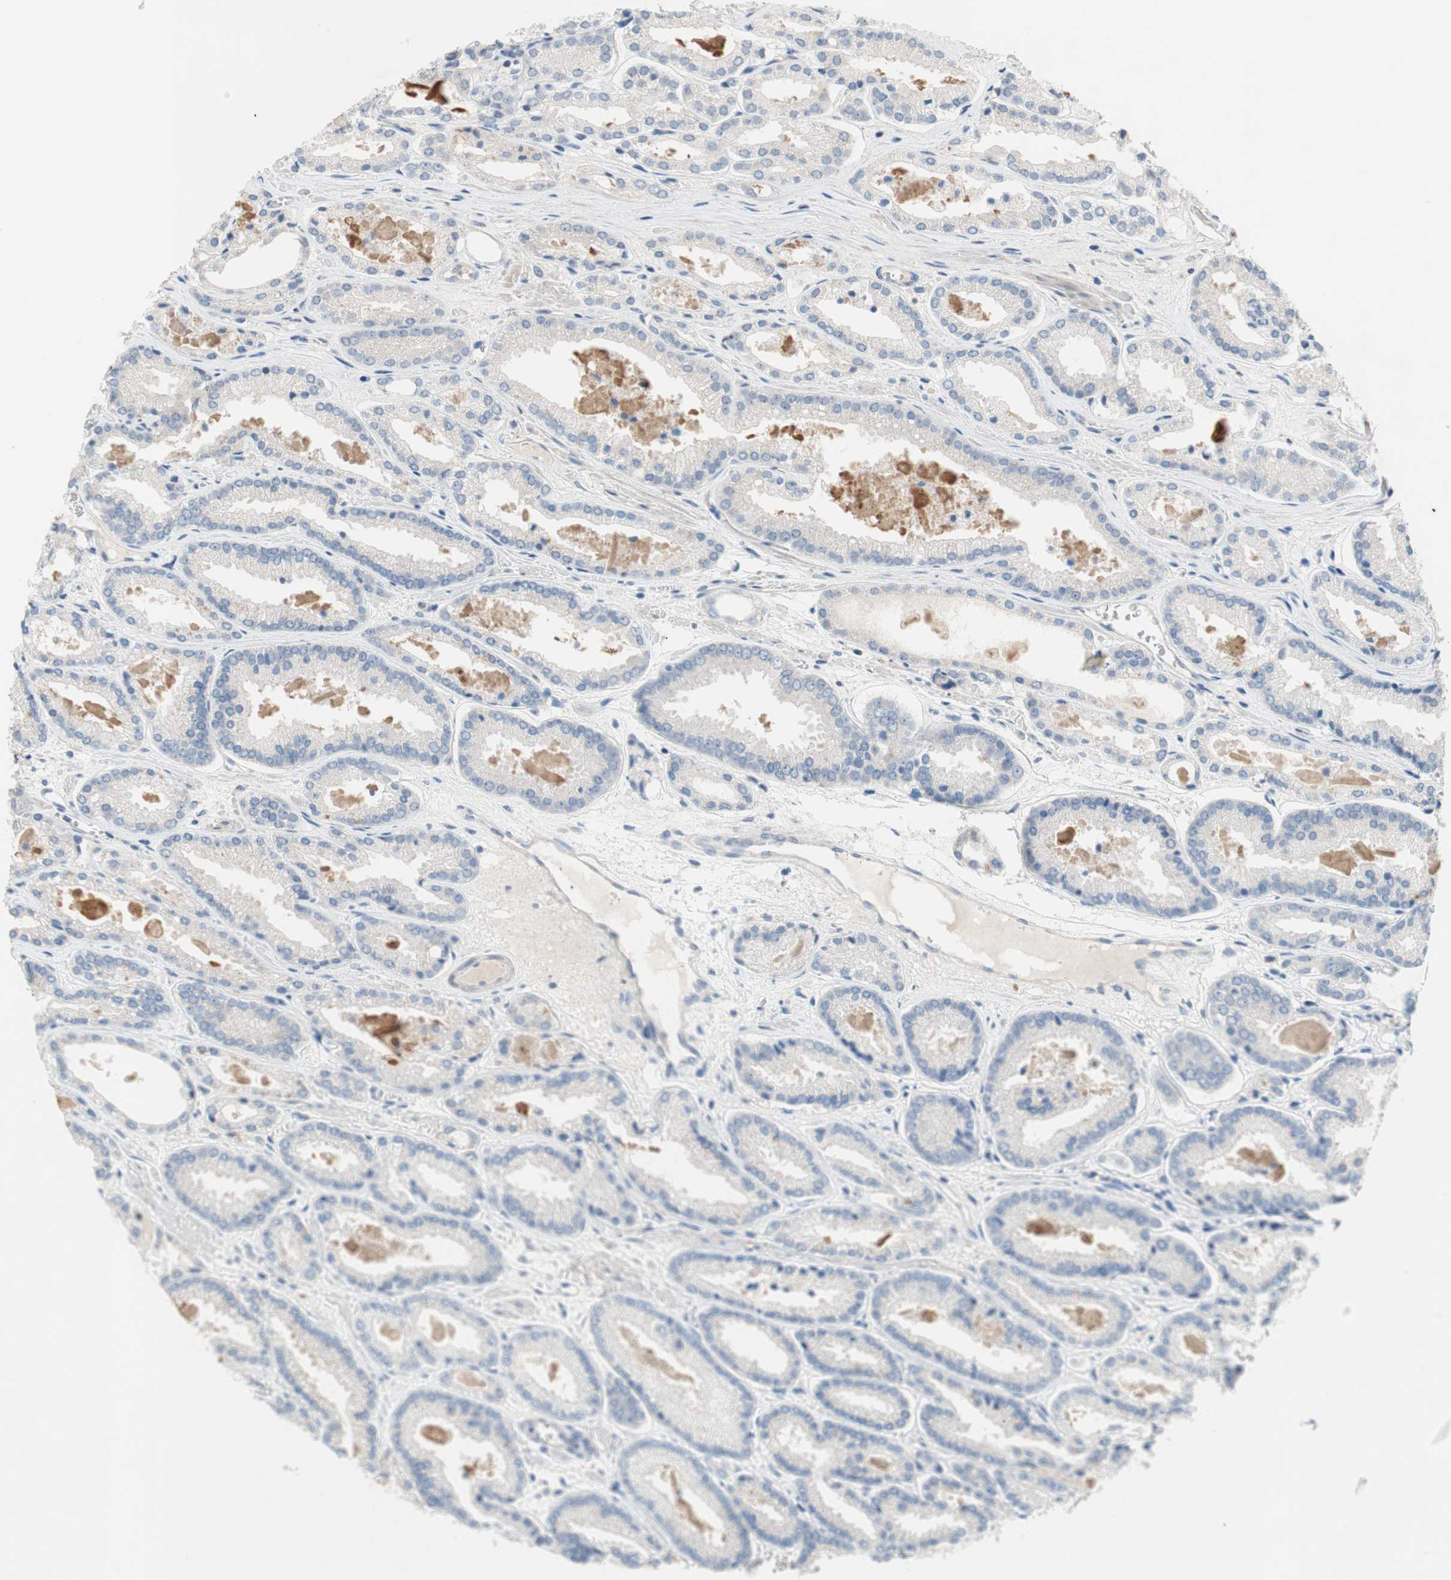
{"staining": {"intensity": "negative", "quantity": "none", "location": "none"}, "tissue": "prostate cancer", "cell_type": "Tumor cells", "image_type": "cancer", "snomed": [{"axis": "morphology", "description": "Adenocarcinoma, Low grade"}, {"axis": "topography", "description": "Prostate"}], "caption": "A high-resolution photomicrograph shows immunohistochemistry staining of prostate cancer (adenocarcinoma (low-grade)), which reveals no significant staining in tumor cells. (Stains: DAB (3,3'-diaminobenzidine) IHC with hematoxylin counter stain, Microscopy: brightfield microscopy at high magnification).", "gene": "PDZK1", "patient": {"sex": "male", "age": 59}}